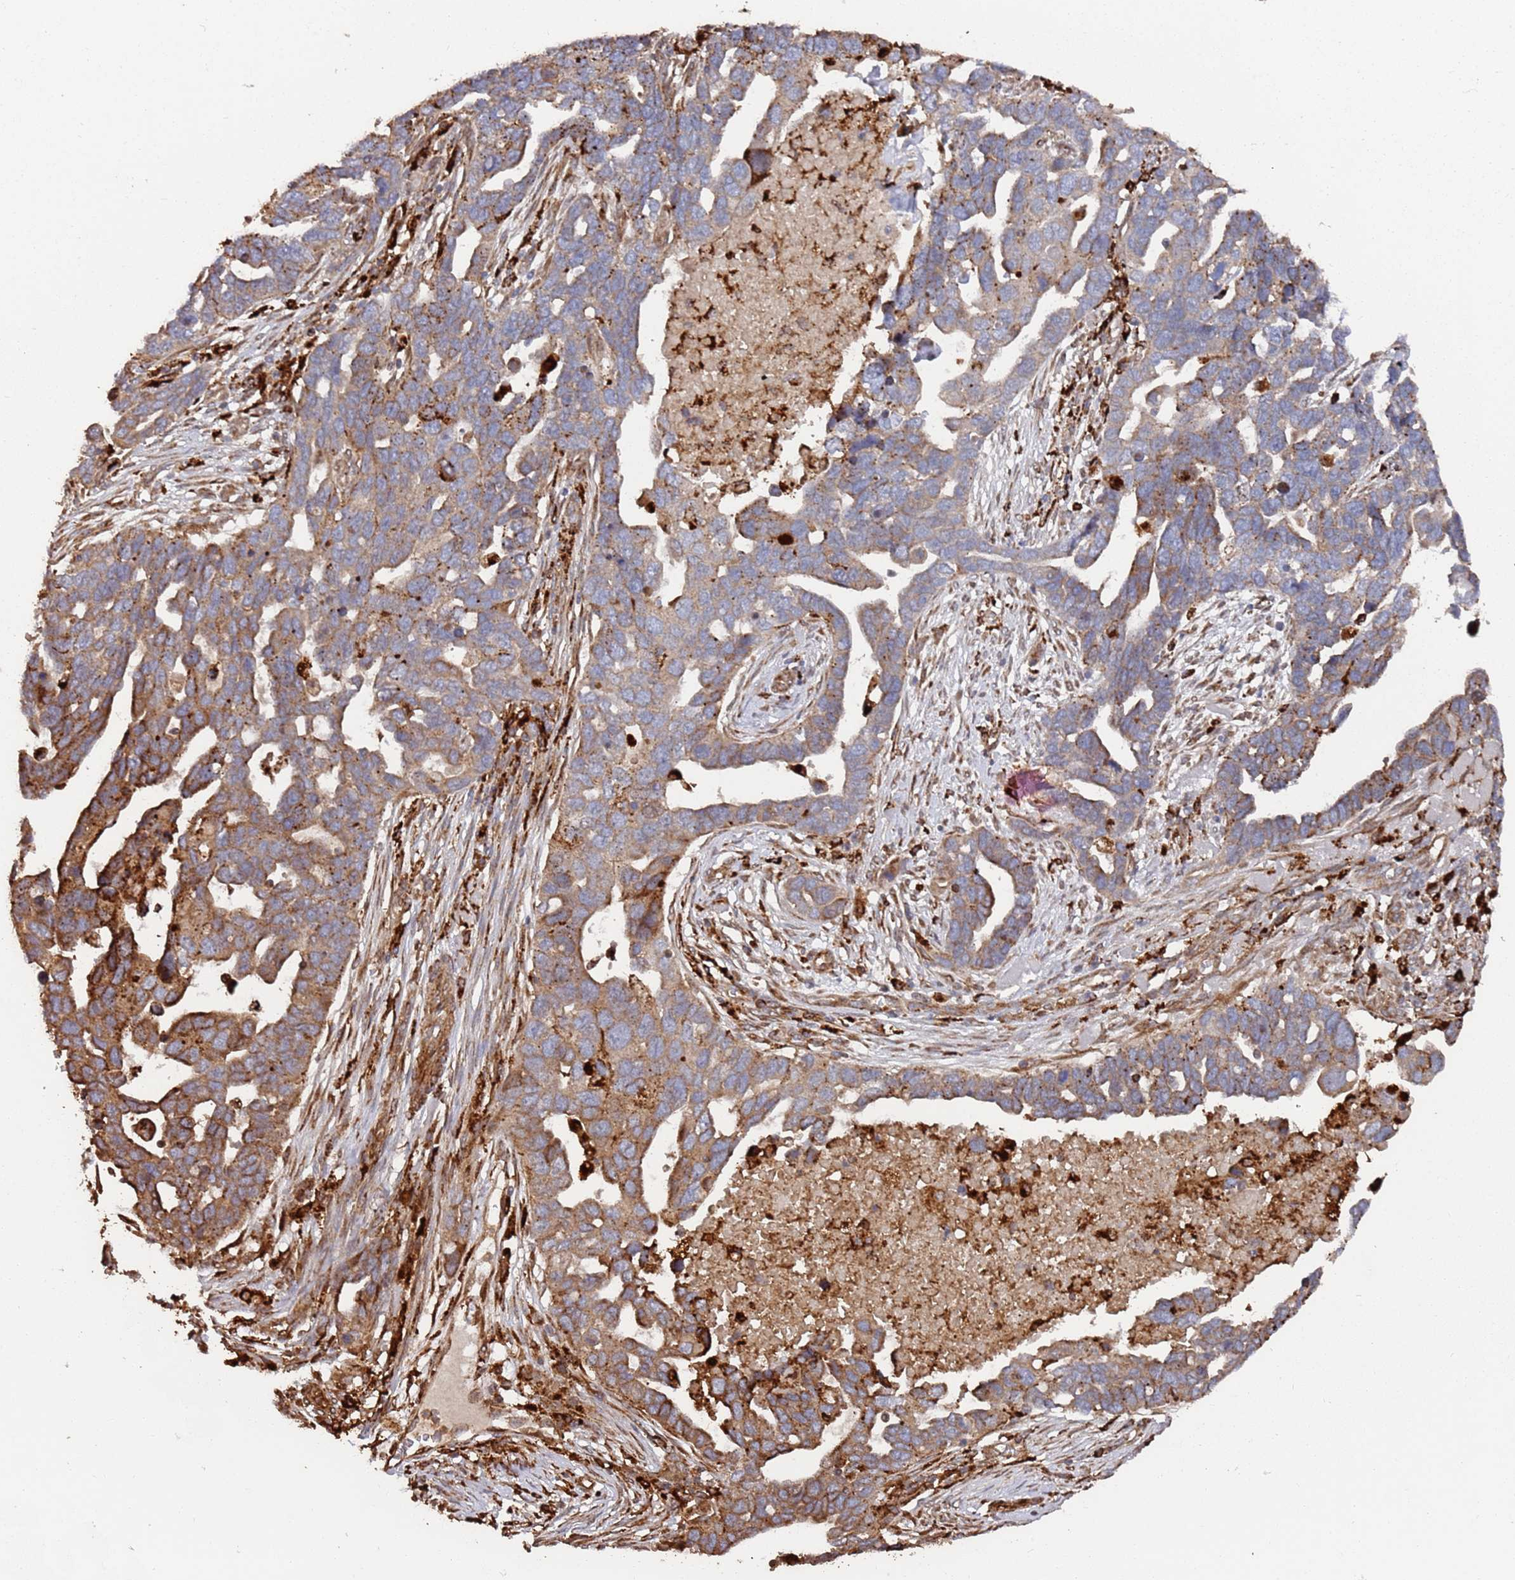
{"staining": {"intensity": "moderate", "quantity": ">75%", "location": "cytoplasmic/membranous"}, "tissue": "ovarian cancer", "cell_type": "Tumor cells", "image_type": "cancer", "snomed": [{"axis": "morphology", "description": "Cystadenocarcinoma, serous, NOS"}, {"axis": "topography", "description": "Ovary"}], "caption": "Protein expression by immunohistochemistry (IHC) exhibits moderate cytoplasmic/membranous staining in about >75% of tumor cells in ovarian serous cystadenocarcinoma.", "gene": "LACC1", "patient": {"sex": "female", "age": 54}}